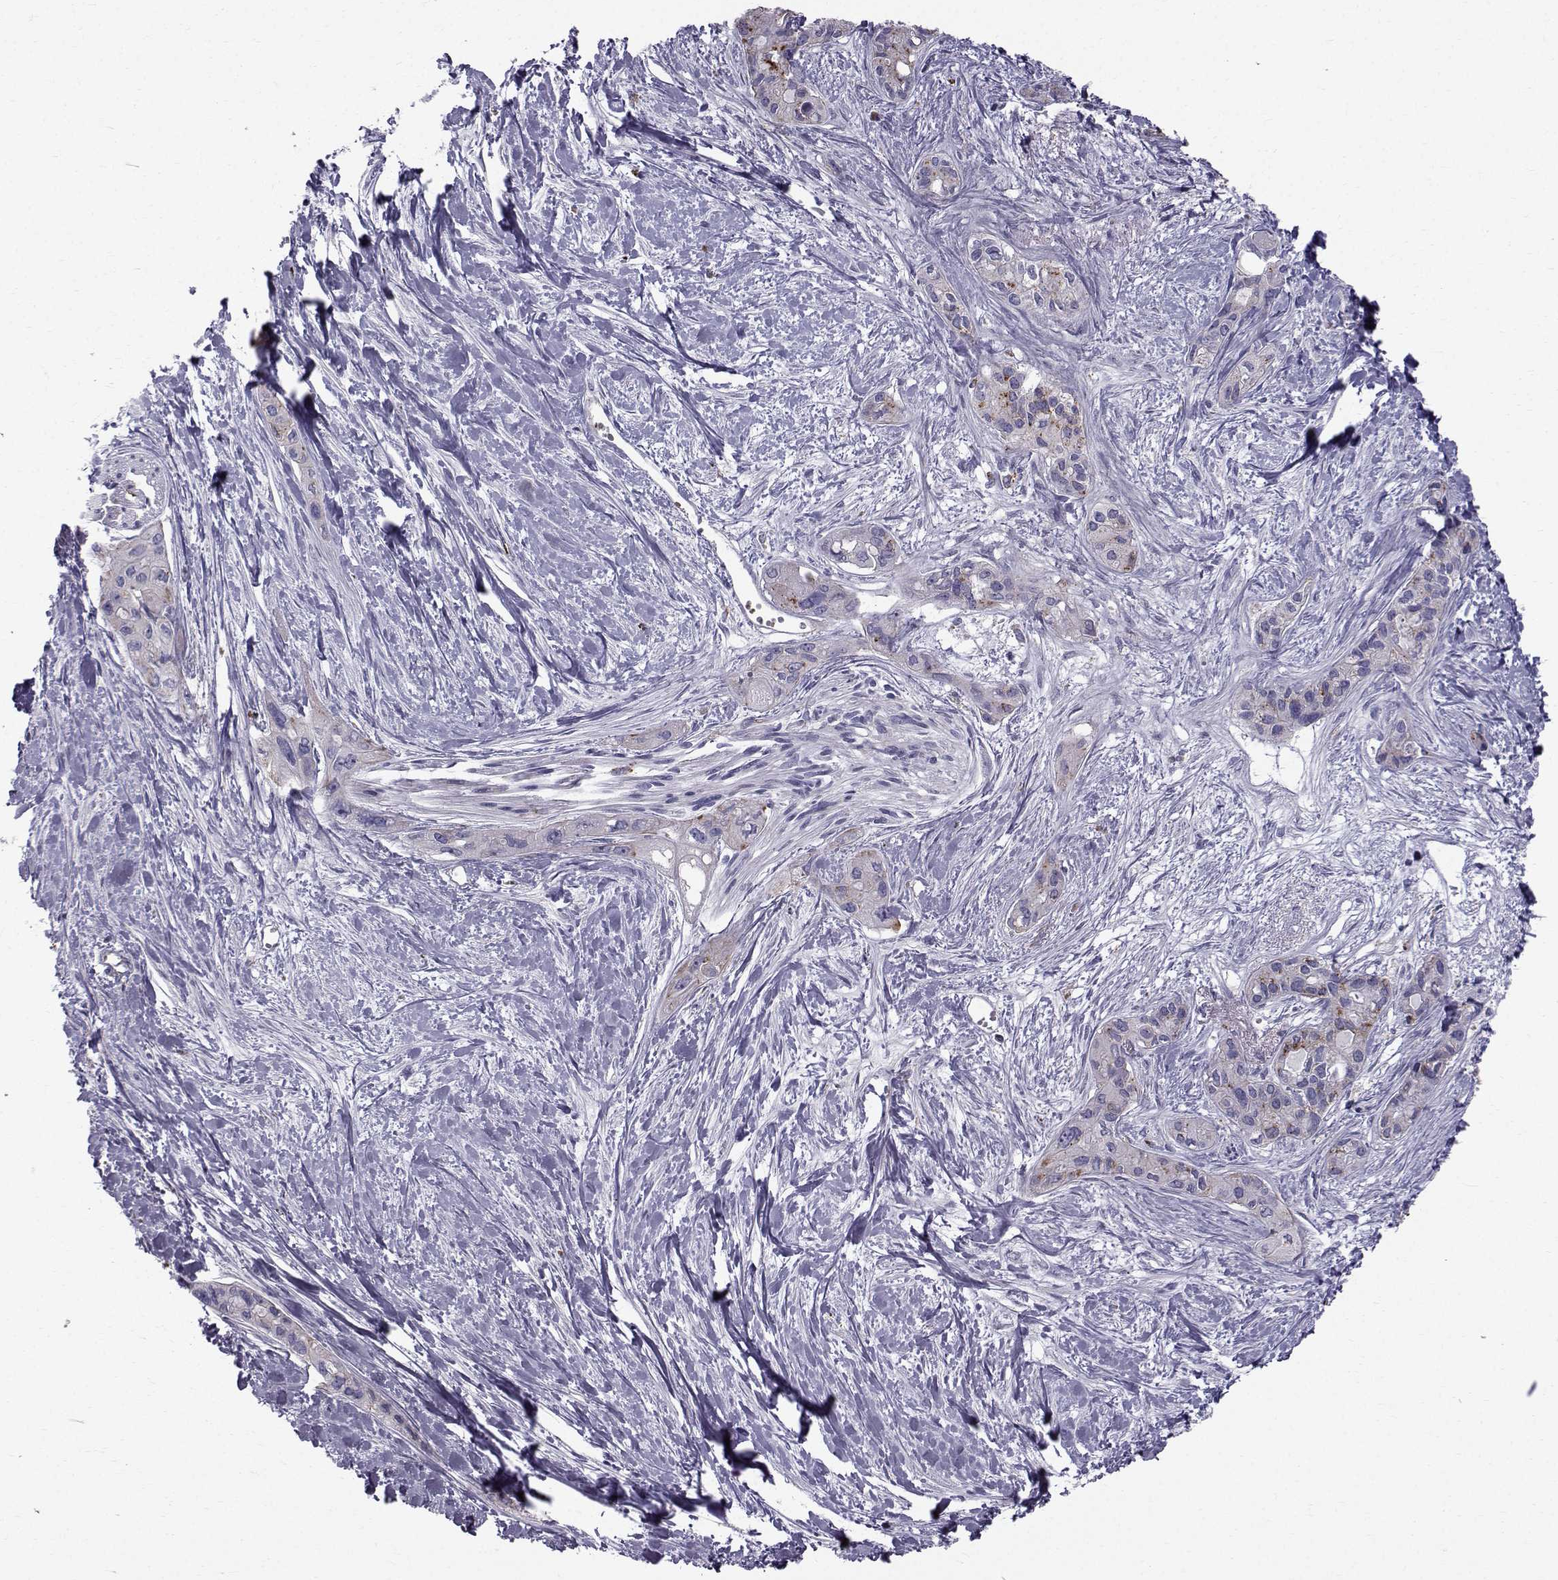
{"staining": {"intensity": "moderate", "quantity": "<25%", "location": "cytoplasmic/membranous"}, "tissue": "pancreatic cancer", "cell_type": "Tumor cells", "image_type": "cancer", "snomed": [{"axis": "morphology", "description": "Adenocarcinoma, NOS"}, {"axis": "topography", "description": "Pancreas"}], "caption": "Adenocarcinoma (pancreatic) stained with a protein marker shows moderate staining in tumor cells.", "gene": "CALCR", "patient": {"sex": "female", "age": 50}}